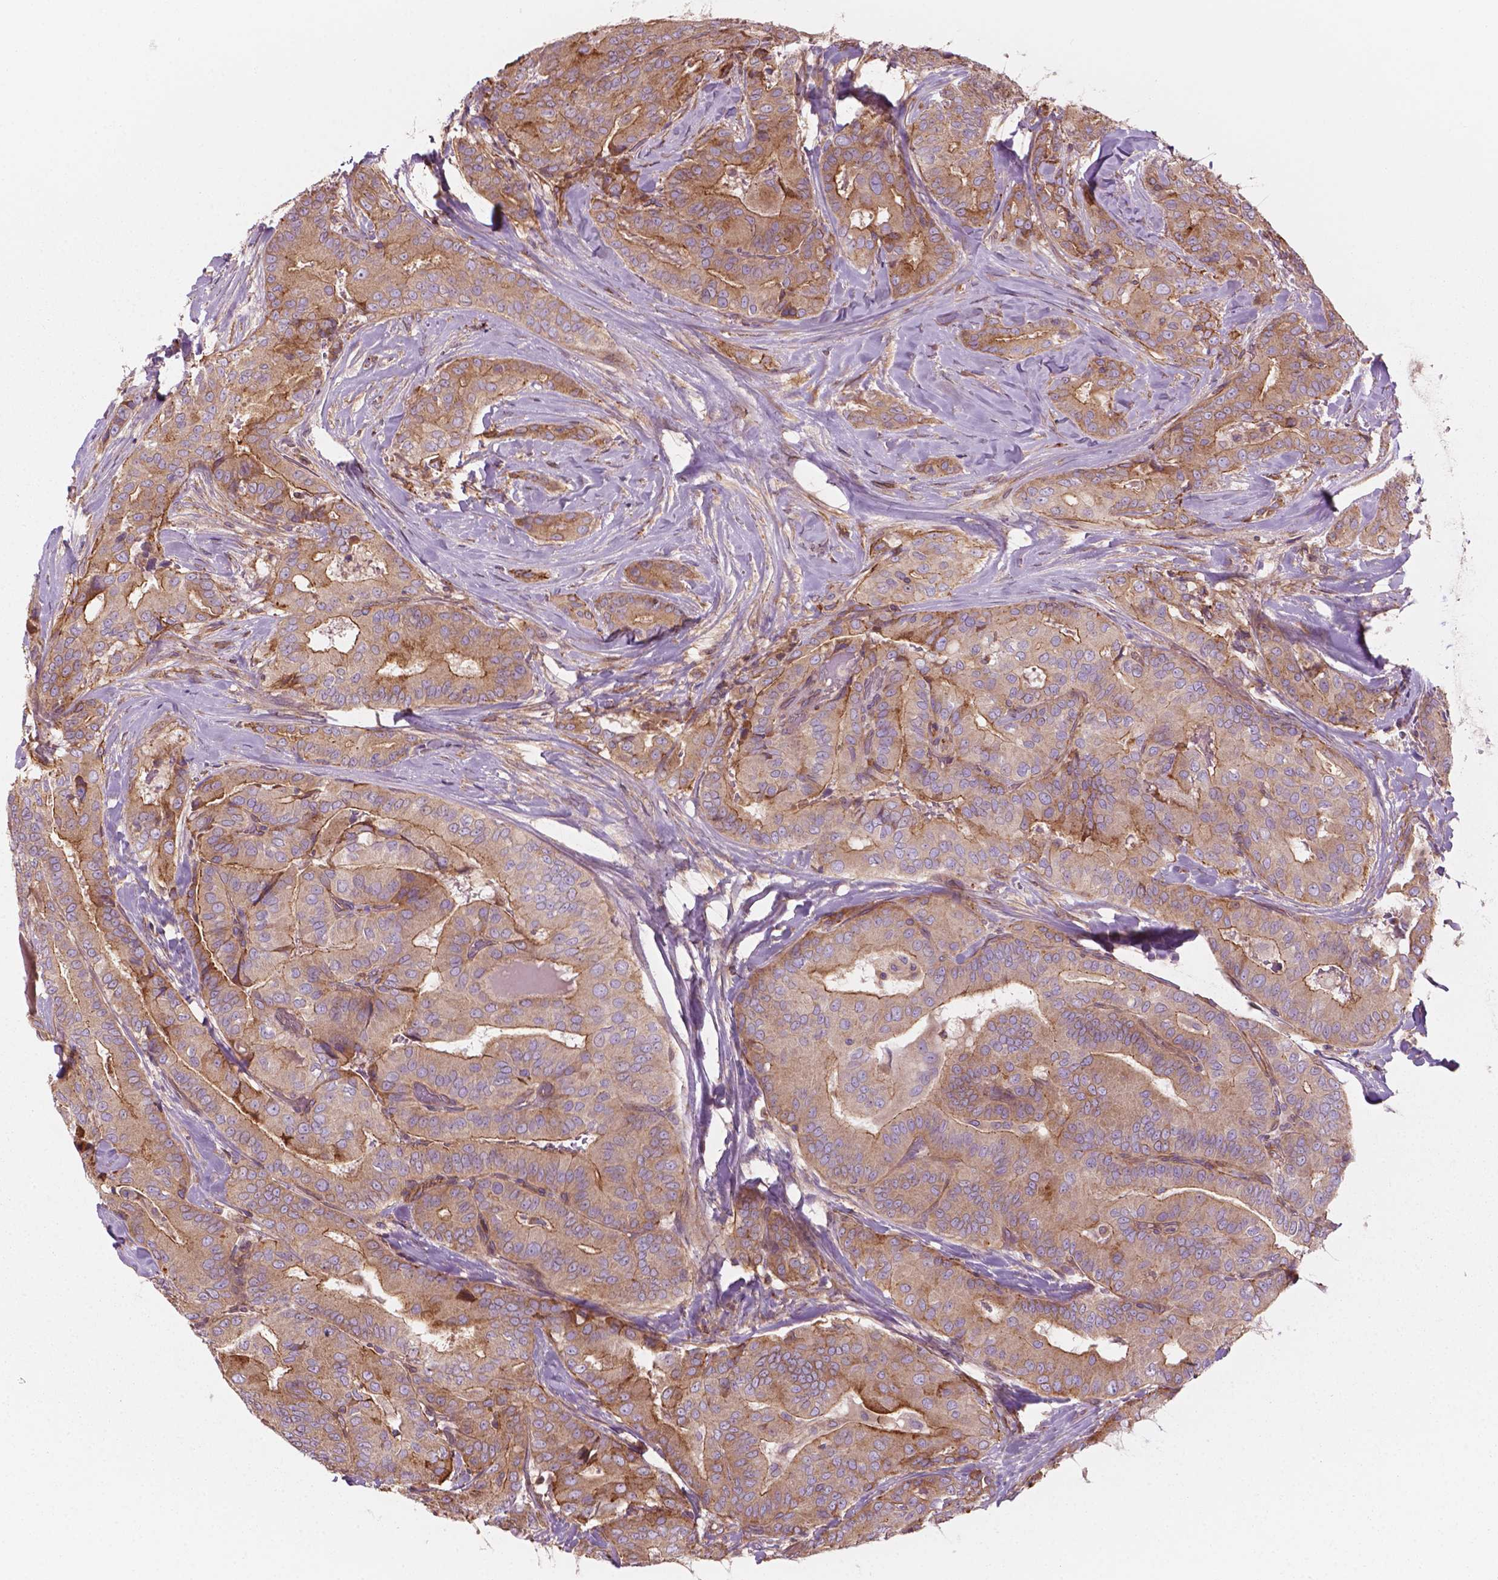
{"staining": {"intensity": "weak", "quantity": ">75%", "location": "cytoplasmic/membranous"}, "tissue": "thyroid cancer", "cell_type": "Tumor cells", "image_type": "cancer", "snomed": [{"axis": "morphology", "description": "Papillary adenocarcinoma, NOS"}, {"axis": "topography", "description": "Thyroid gland"}], "caption": "Protein staining by immunohistochemistry (IHC) exhibits weak cytoplasmic/membranous expression in approximately >75% of tumor cells in papillary adenocarcinoma (thyroid). (DAB IHC, brown staining for protein, blue staining for nuclei).", "gene": "SURF4", "patient": {"sex": "male", "age": 61}}